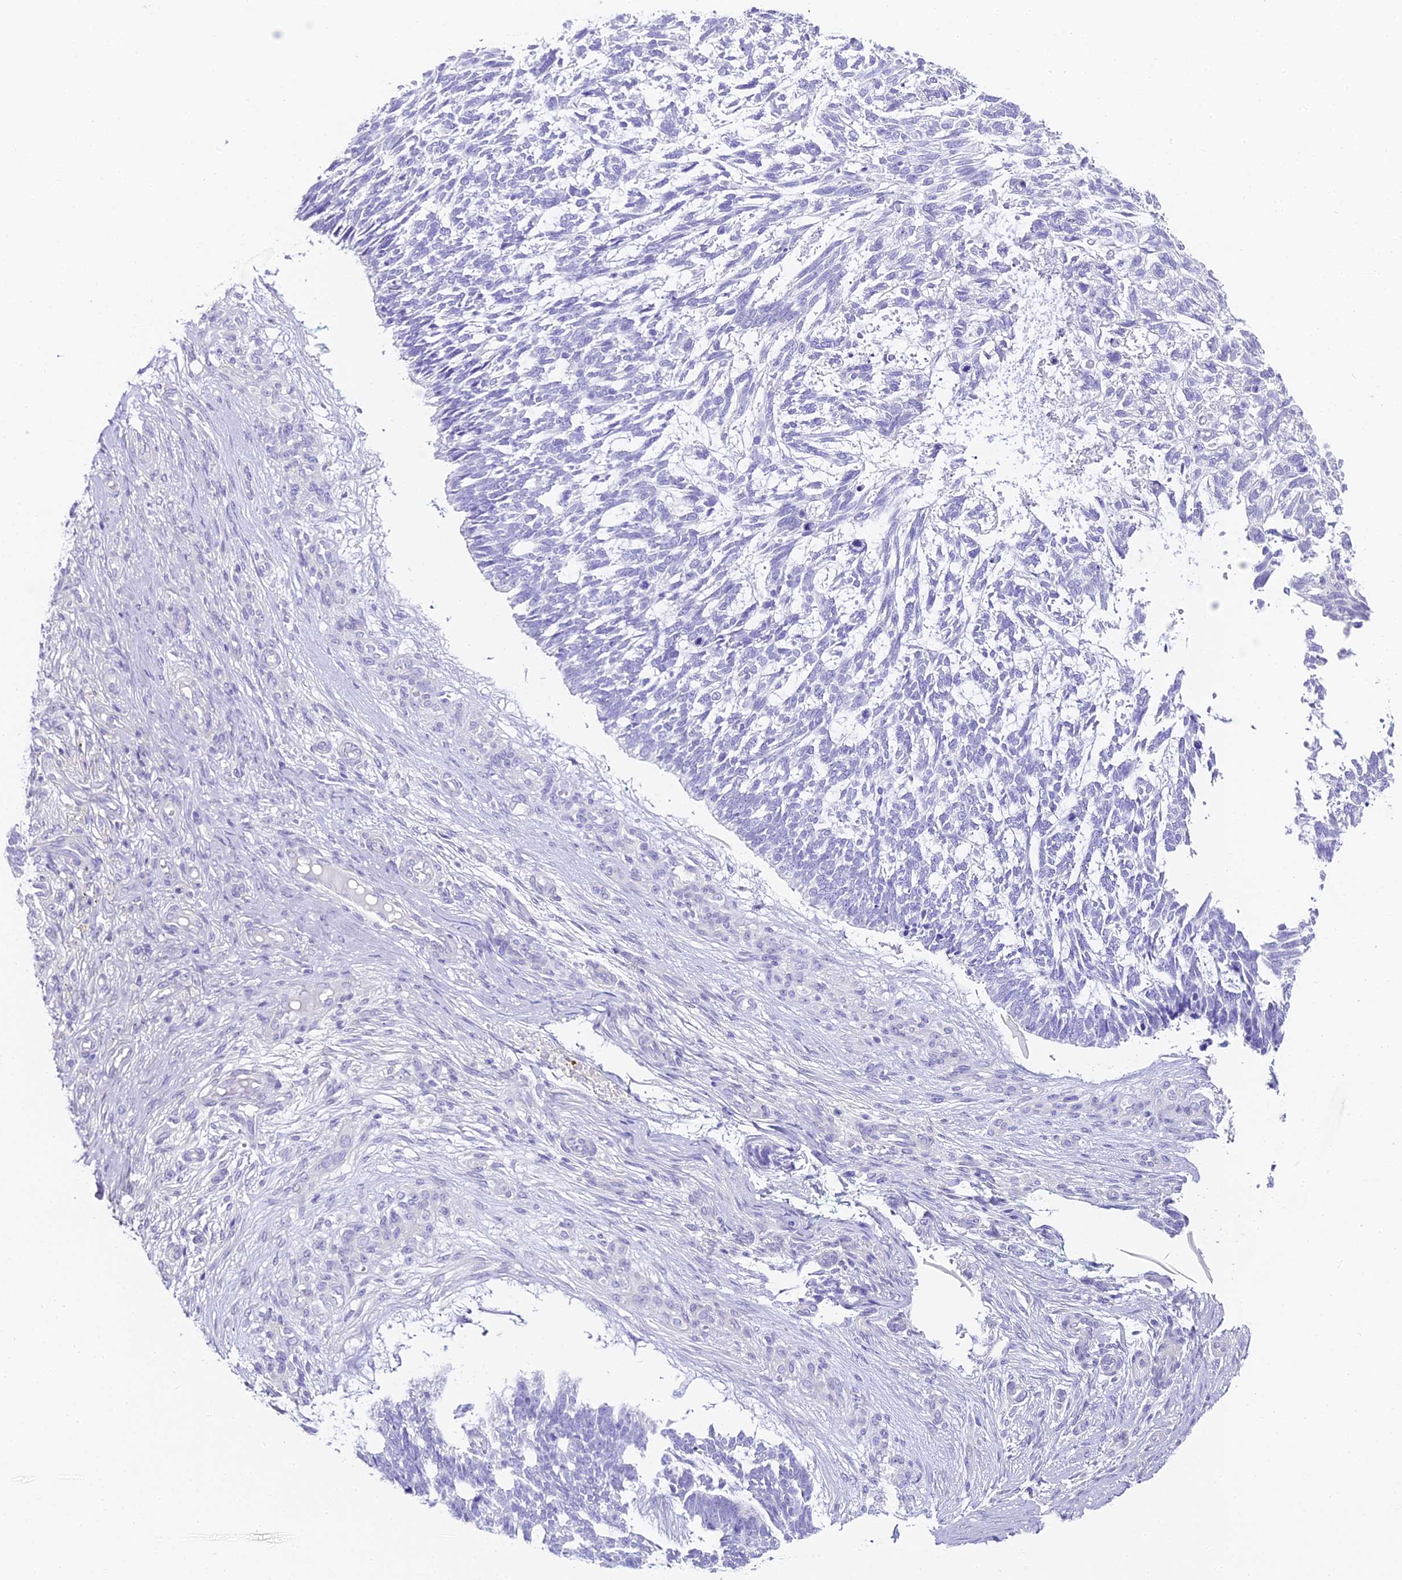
{"staining": {"intensity": "negative", "quantity": "none", "location": "none"}, "tissue": "skin cancer", "cell_type": "Tumor cells", "image_type": "cancer", "snomed": [{"axis": "morphology", "description": "Basal cell carcinoma"}, {"axis": "topography", "description": "Skin"}], "caption": "The image reveals no staining of tumor cells in skin basal cell carcinoma. (Stains: DAB (3,3'-diaminobenzidine) IHC with hematoxylin counter stain, Microscopy: brightfield microscopy at high magnification).", "gene": "ABHD14A-ACY1", "patient": {"sex": "male", "age": 88}}